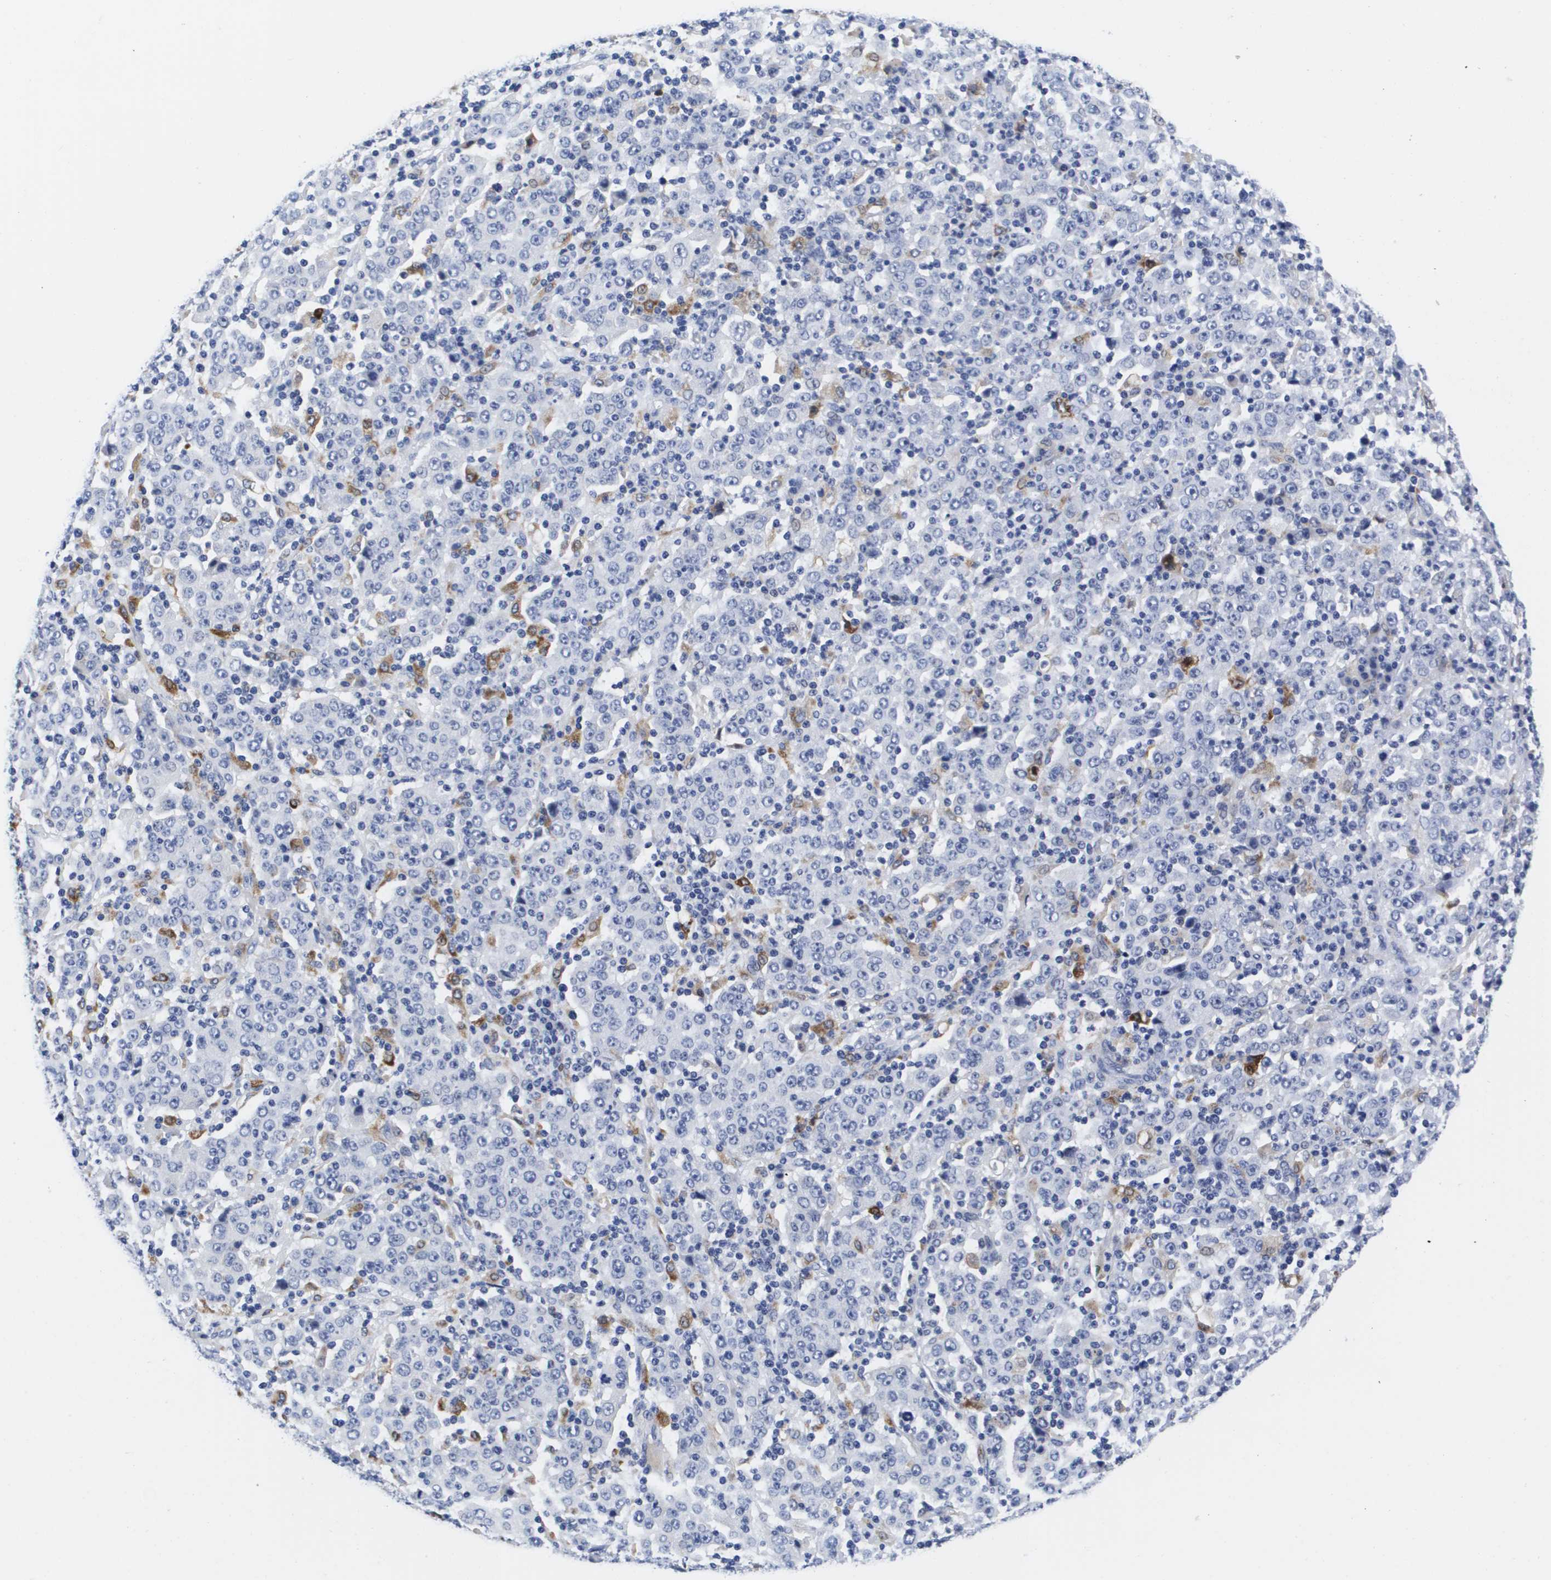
{"staining": {"intensity": "negative", "quantity": "none", "location": "none"}, "tissue": "stomach cancer", "cell_type": "Tumor cells", "image_type": "cancer", "snomed": [{"axis": "morphology", "description": "Normal tissue, NOS"}, {"axis": "morphology", "description": "Adenocarcinoma, NOS"}, {"axis": "topography", "description": "Stomach, upper"}, {"axis": "topography", "description": "Stomach"}], "caption": "Human stomach cancer stained for a protein using immunohistochemistry (IHC) exhibits no positivity in tumor cells.", "gene": "HMOX1", "patient": {"sex": "male", "age": 59}}